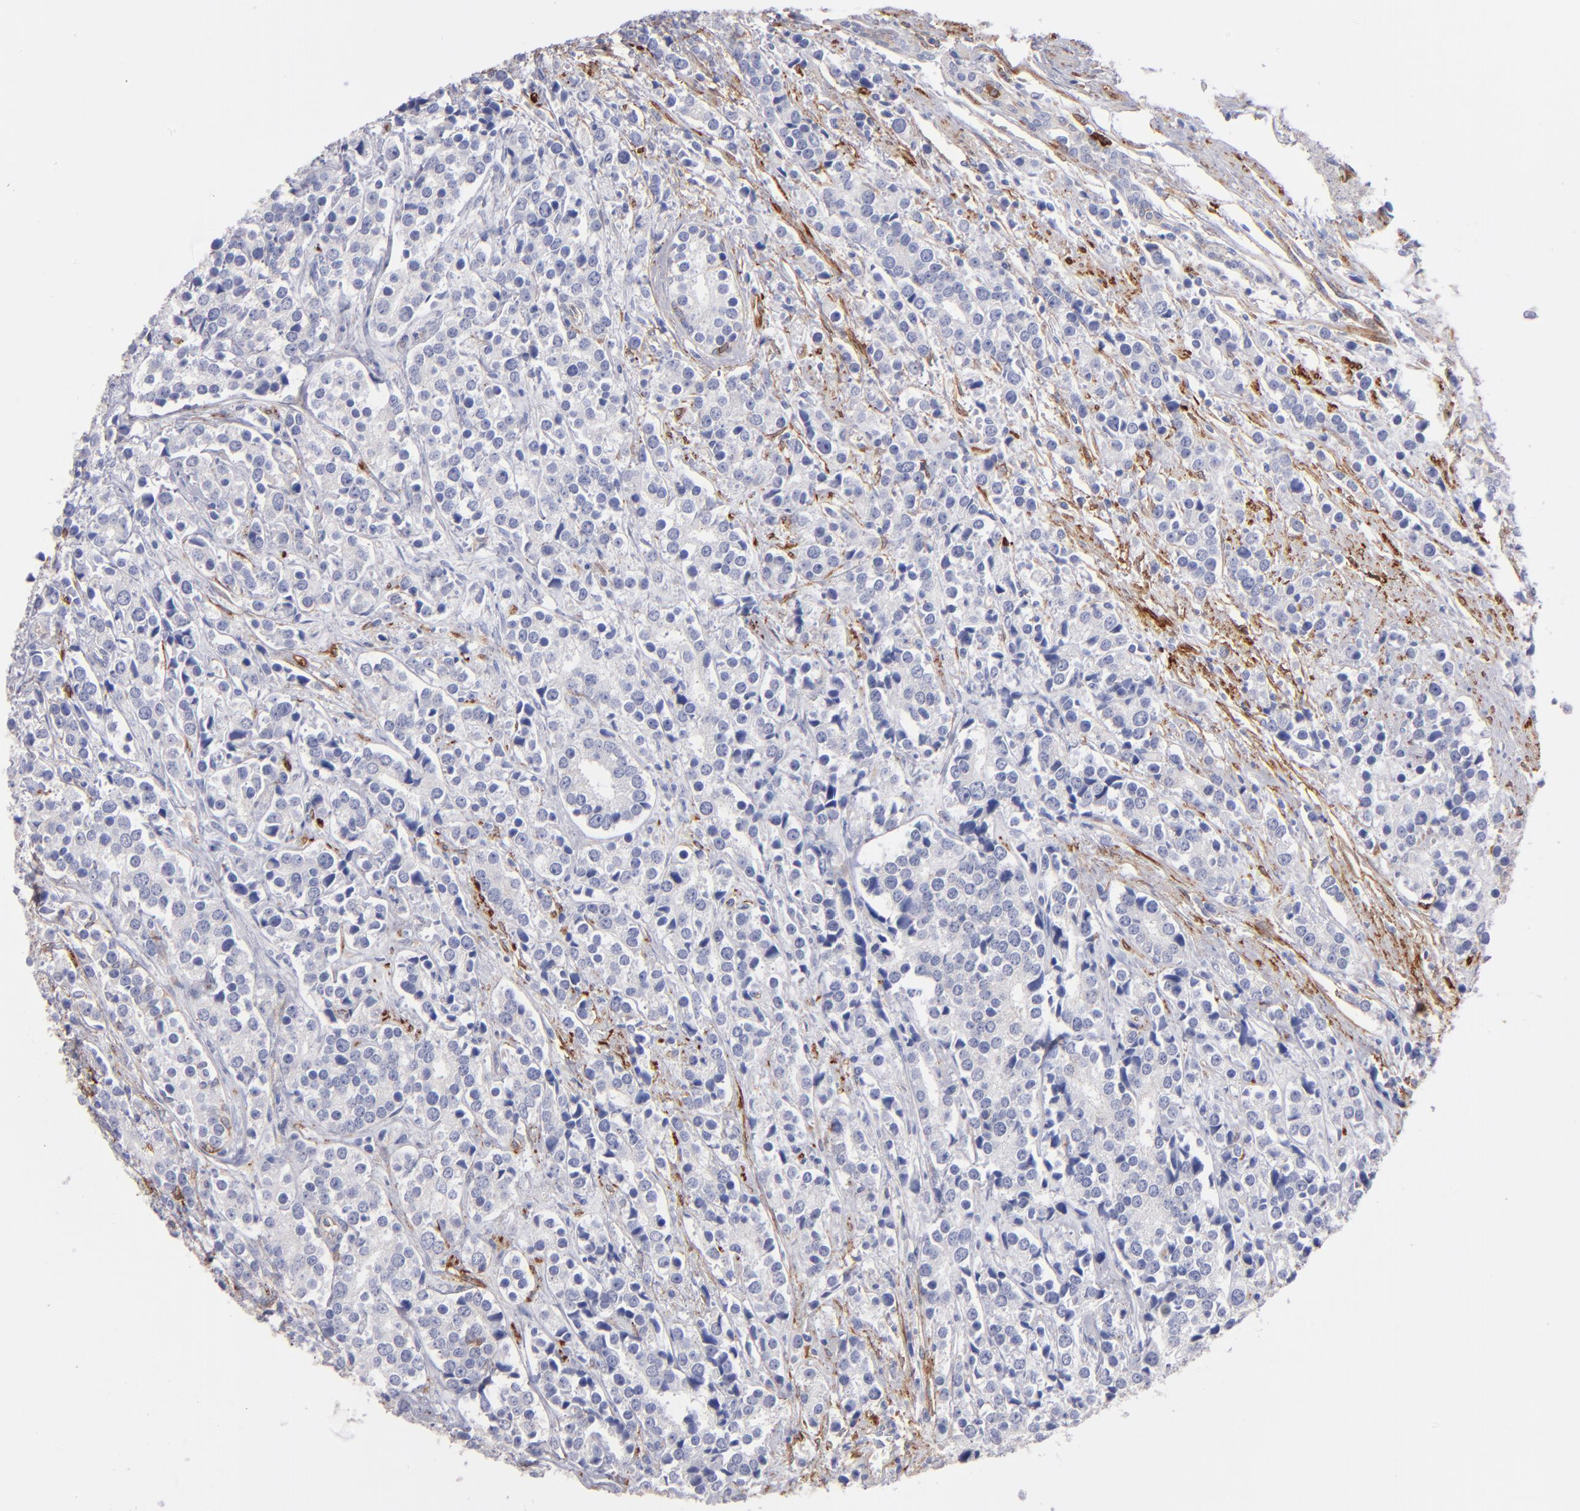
{"staining": {"intensity": "negative", "quantity": "none", "location": "none"}, "tissue": "prostate cancer", "cell_type": "Tumor cells", "image_type": "cancer", "snomed": [{"axis": "morphology", "description": "Adenocarcinoma, High grade"}, {"axis": "topography", "description": "Prostate"}], "caption": "Human prostate cancer (adenocarcinoma (high-grade)) stained for a protein using immunohistochemistry (IHC) demonstrates no expression in tumor cells.", "gene": "AHNAK2", "patient": {"sex": "male", "age": 71}}